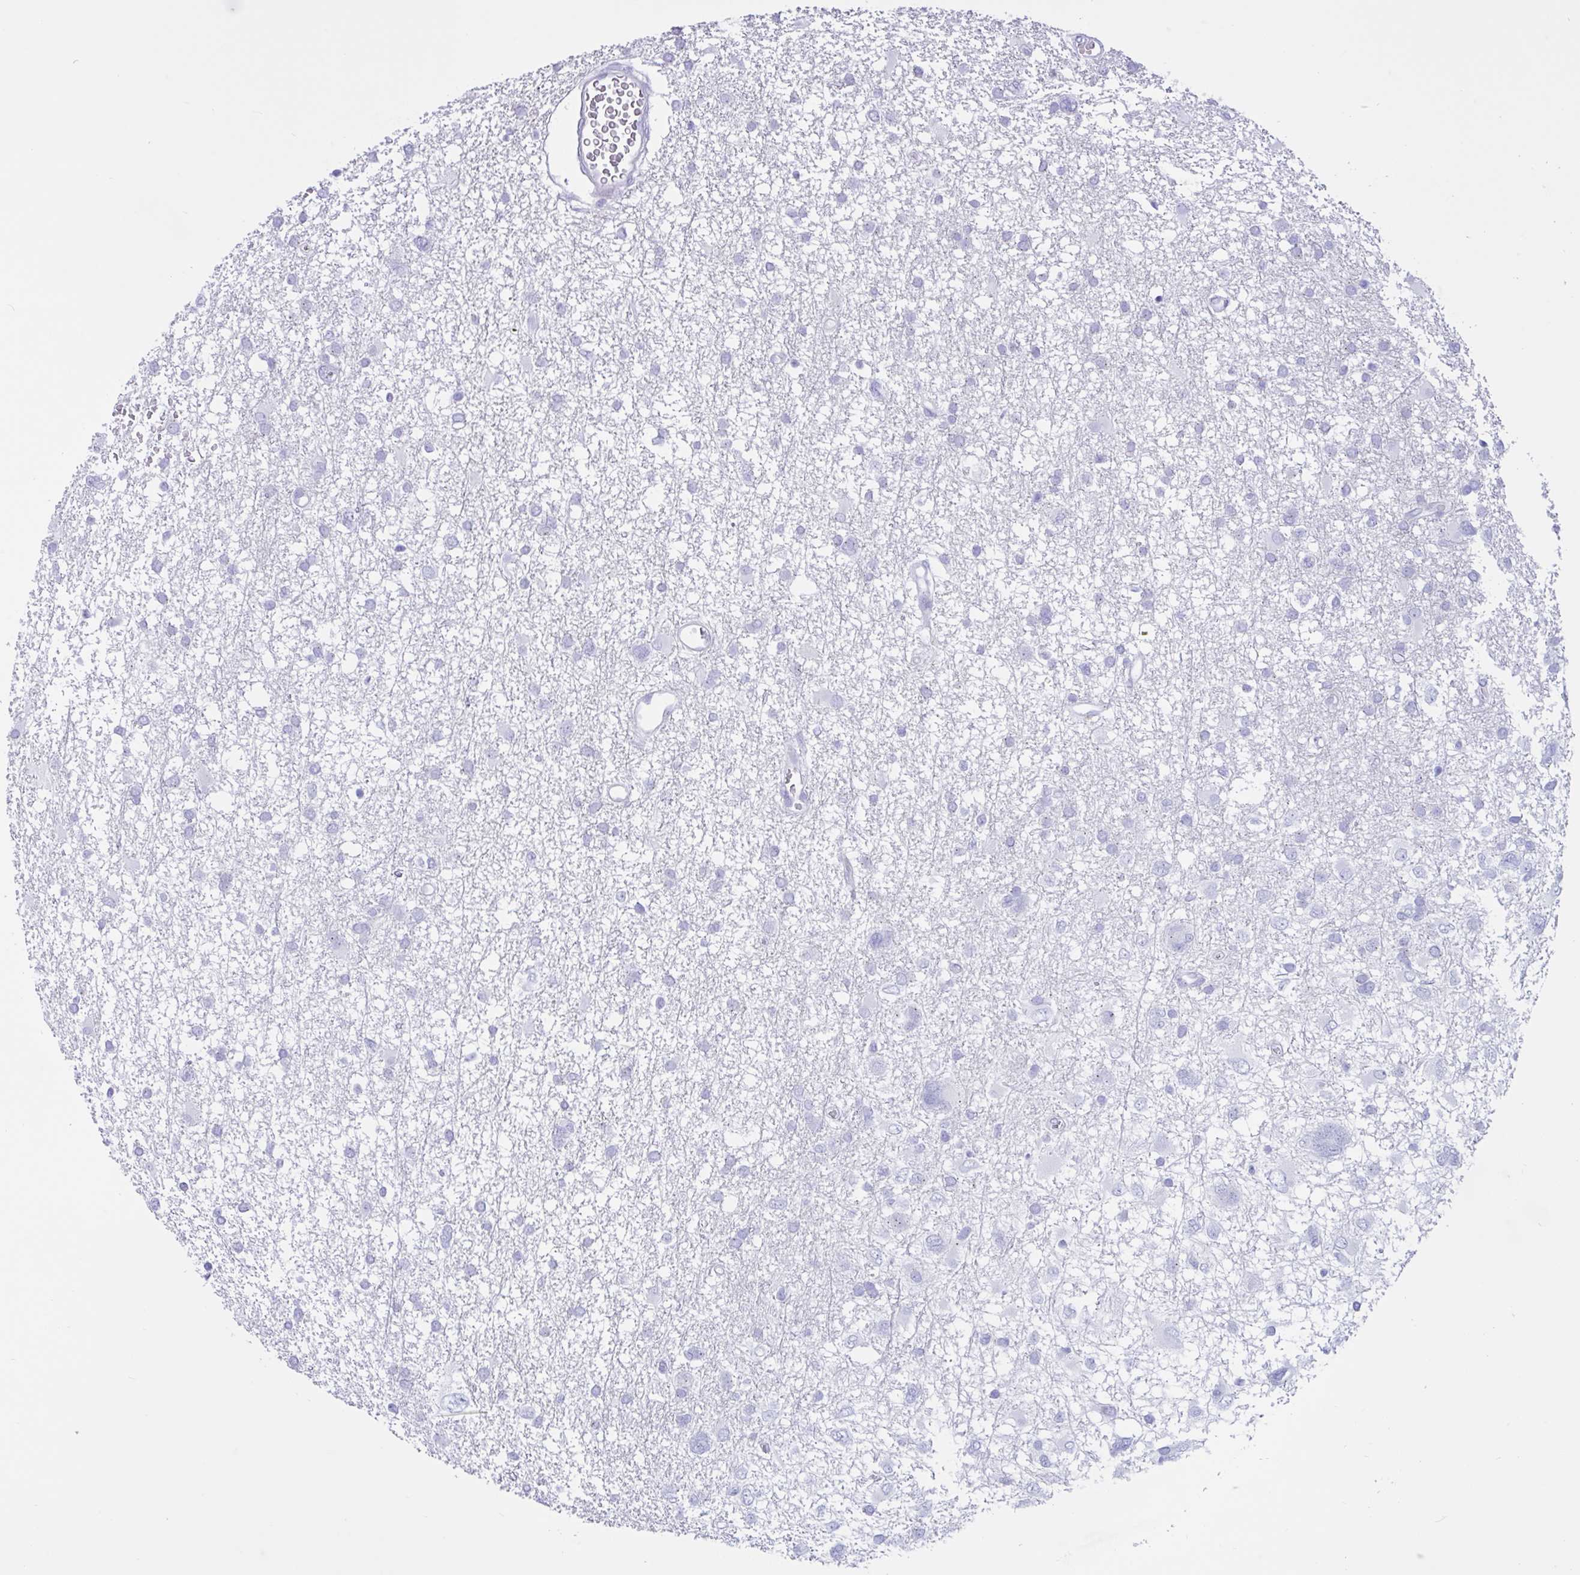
{"staining": {"intensity": "negative", "quantity": "none", "location": "none"}, "tissue": "glioma", "cell_type": "Tumor cells", "image_type": "cancer", "snomed": [{"axis": "morphology", "description": "Glioma, malignant, High grade"}, {"axis": "topography", "description": "Brain"}], "caption": "IHC of glioma reveals no positivity in tumor cells.", "gene": "RNASE3", "patient": {"sex": "male", "age": 61}}